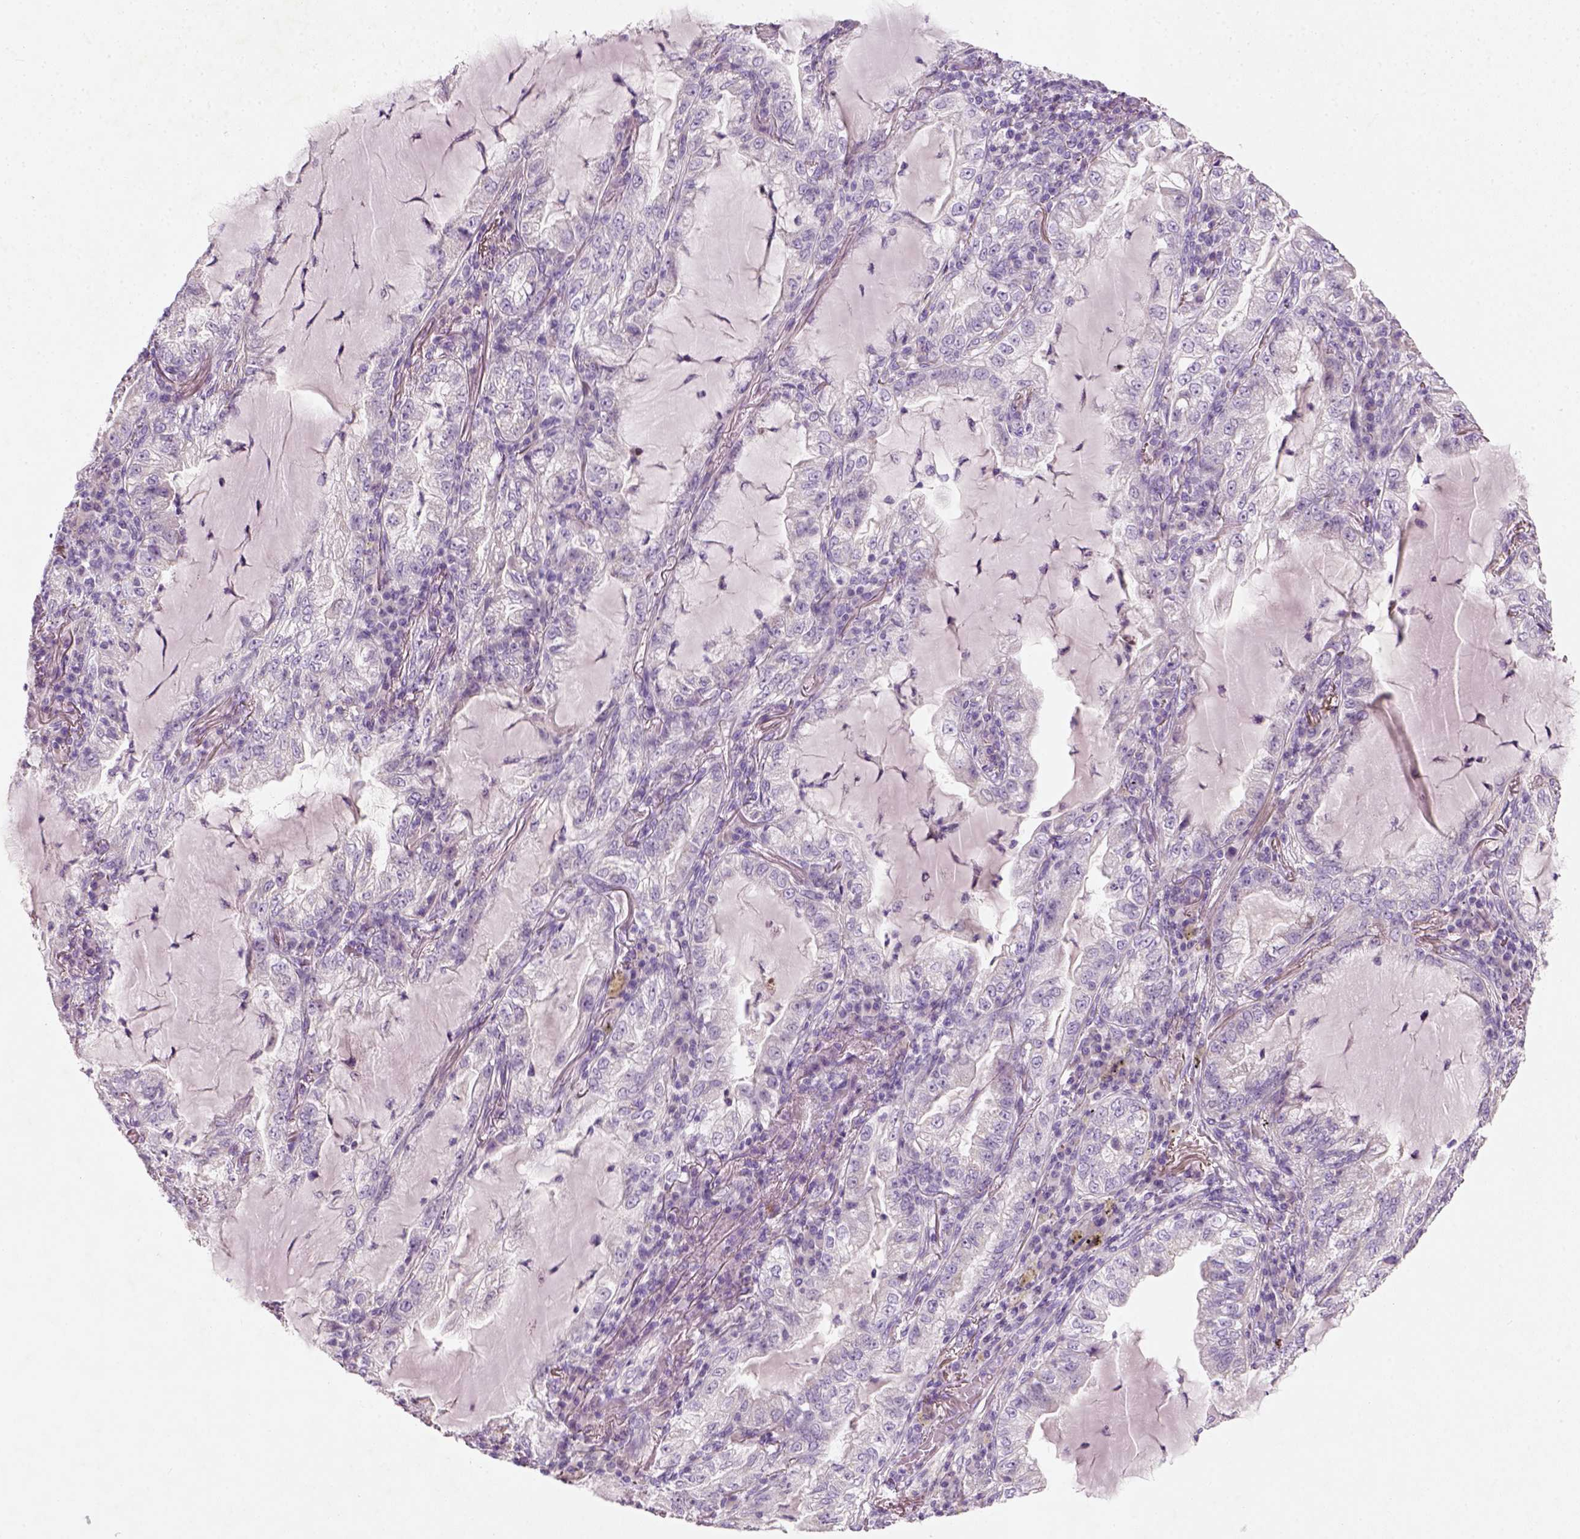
{"staining": {"intensity": "negative", "quantity": "none", "location": "none"}, "tissue": "lung cancer", "cell_type": "Tumor cells", "image_type": "cancer", "snomed": [{"axis": "morphology", "description": "Adenocarcinoma, NOS"}, {"axis": "topography", "description": "Lung"}], "caption": "Immunohistochemistry (IHC) micrograph of human lung cancer (adenocarcinoma) stained for a protein (brown), which exhibits no expression in tumor cells.", "gene": "NUDT6", "patient": {"sex": "female", "age": 73}}